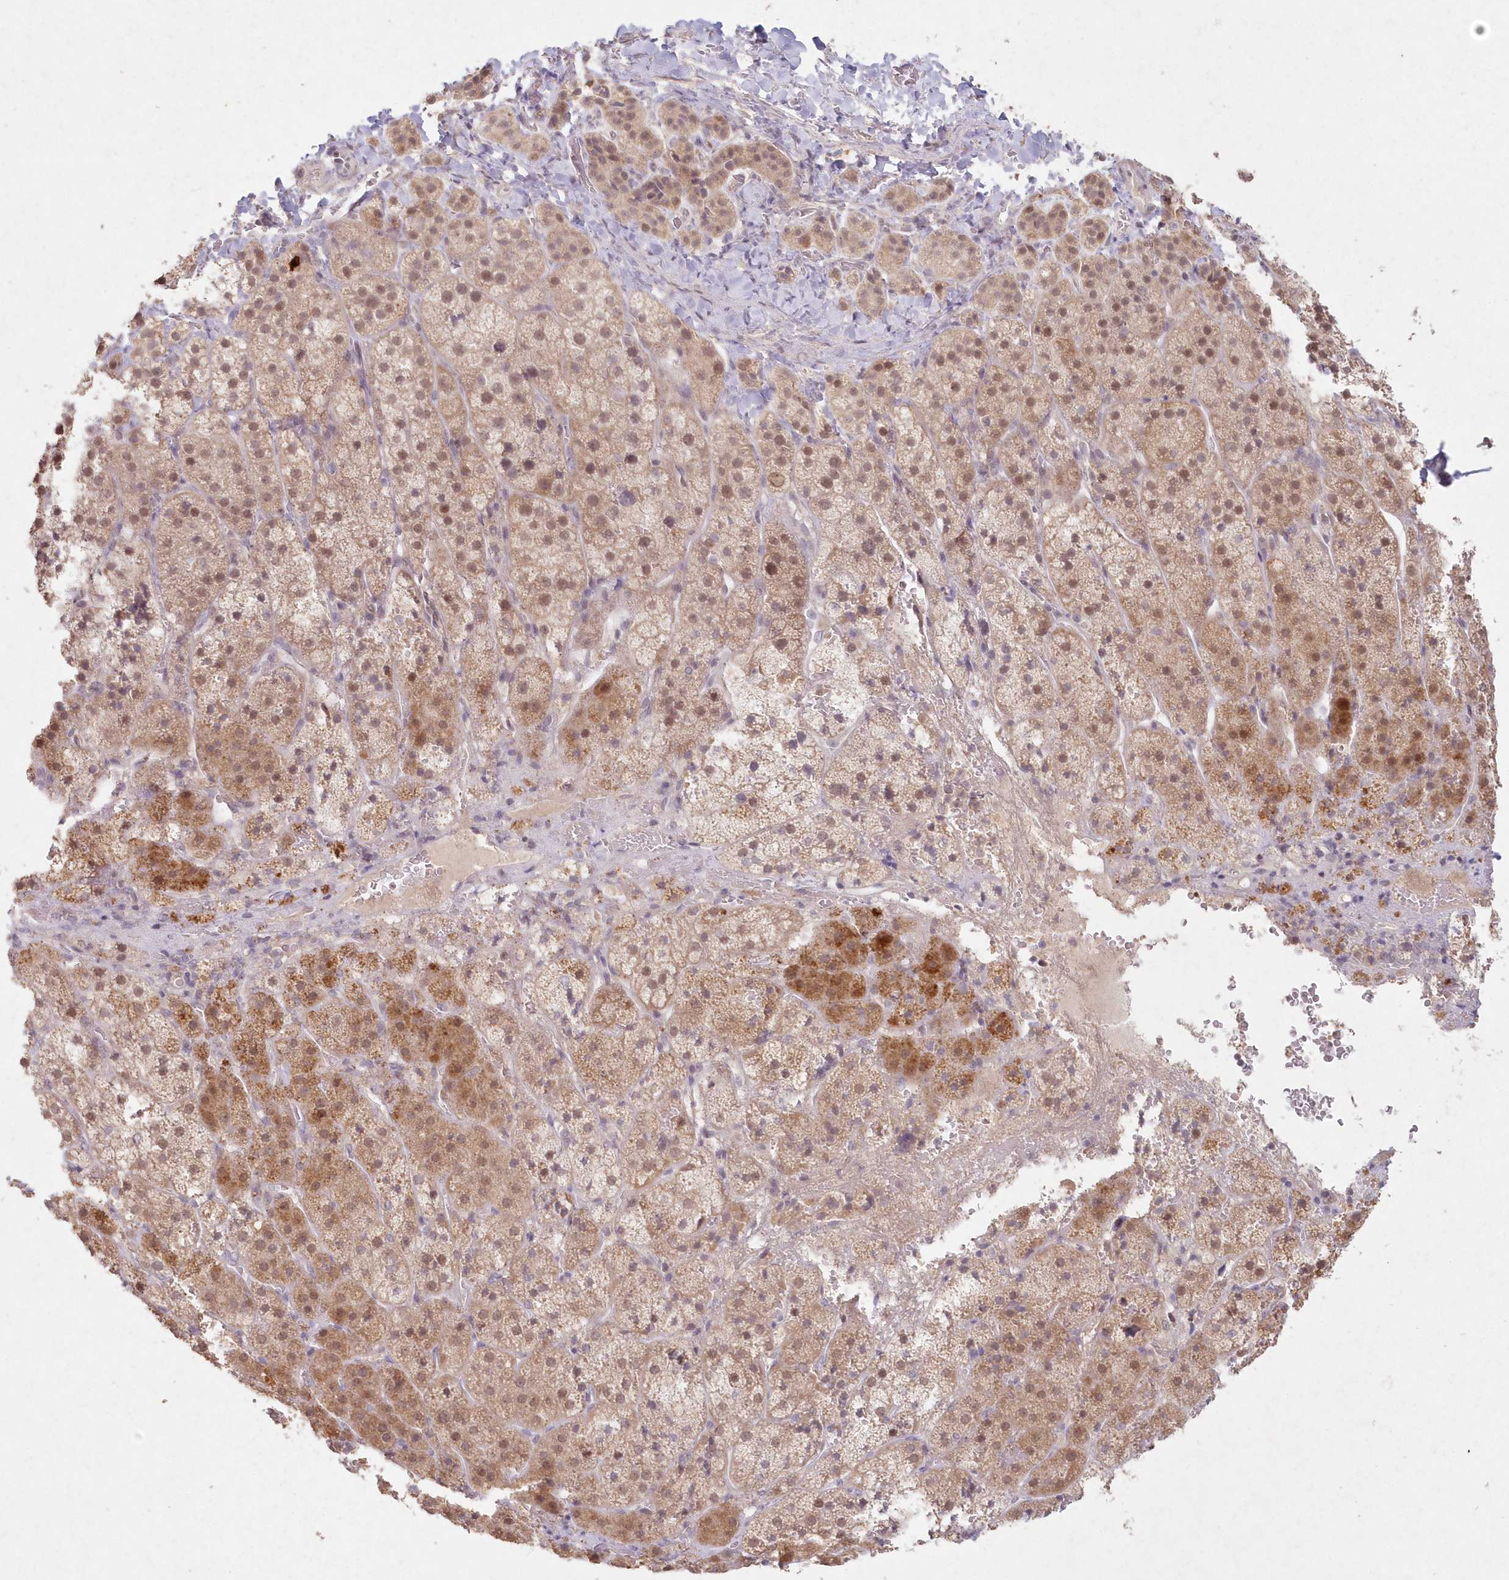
{"staining": {"intensity": "moderate", "quantity": ">75%", "location": "cytoplasmic/membranous,nuclear"}, "tissue": "adrenal gland", "cell_type": "Glandular cells", "image_type": "normal", "snomed": [{"axis": "morphology", "description": "Normal tissue, NOS"}, {"axis": "topography", "description": "Adrenal gland"}], "caption": "Immunohistochemistry (IHC) micrograph of unremarkable adrenal gland stained for a protein (brown), which demonstrates medium levels of moderate cytoplasmic/membranous,nuclear staining in about >75% of glandular cells.", "gene": "ASCC1", "patient": {"sex": "female", "age": 44}}